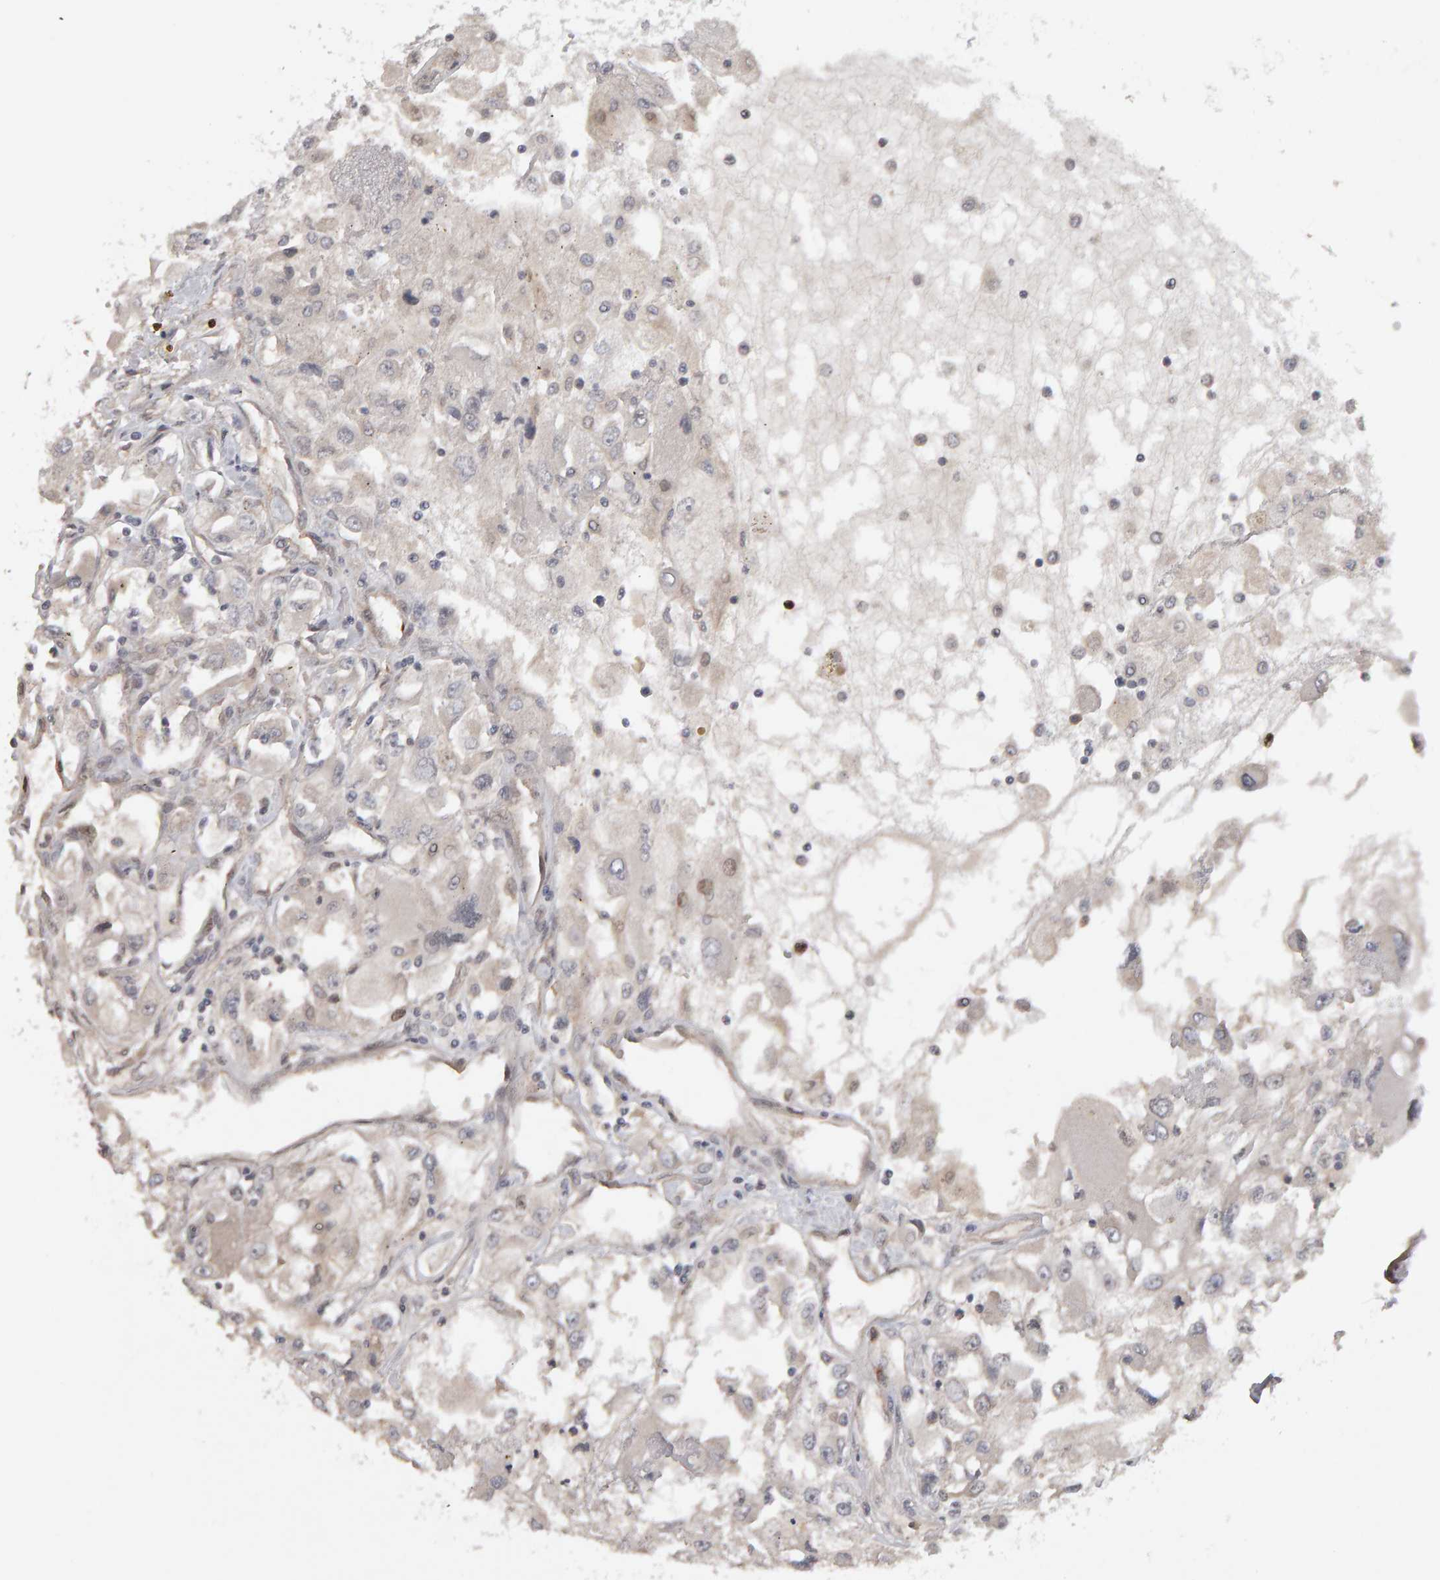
{"staining": {"intensity": "negative", "quantity": "none", "location": "none"}, "tissue": "renal cancer", "cell_type": "Tumor cells", "image_type": "cancer", "snomed": [{"axis": "morphology", "description": "Adenocarcinoma, NOS"}, {"axis": "topography", "description": "Kidney"}], "caption": "IHC micrograph of human renal cancer stained for a protein (brown), which demonstrates no staining in tumor cells.", "gene": "CDCA5", "patient": {"sex": "female", "age": 52}}